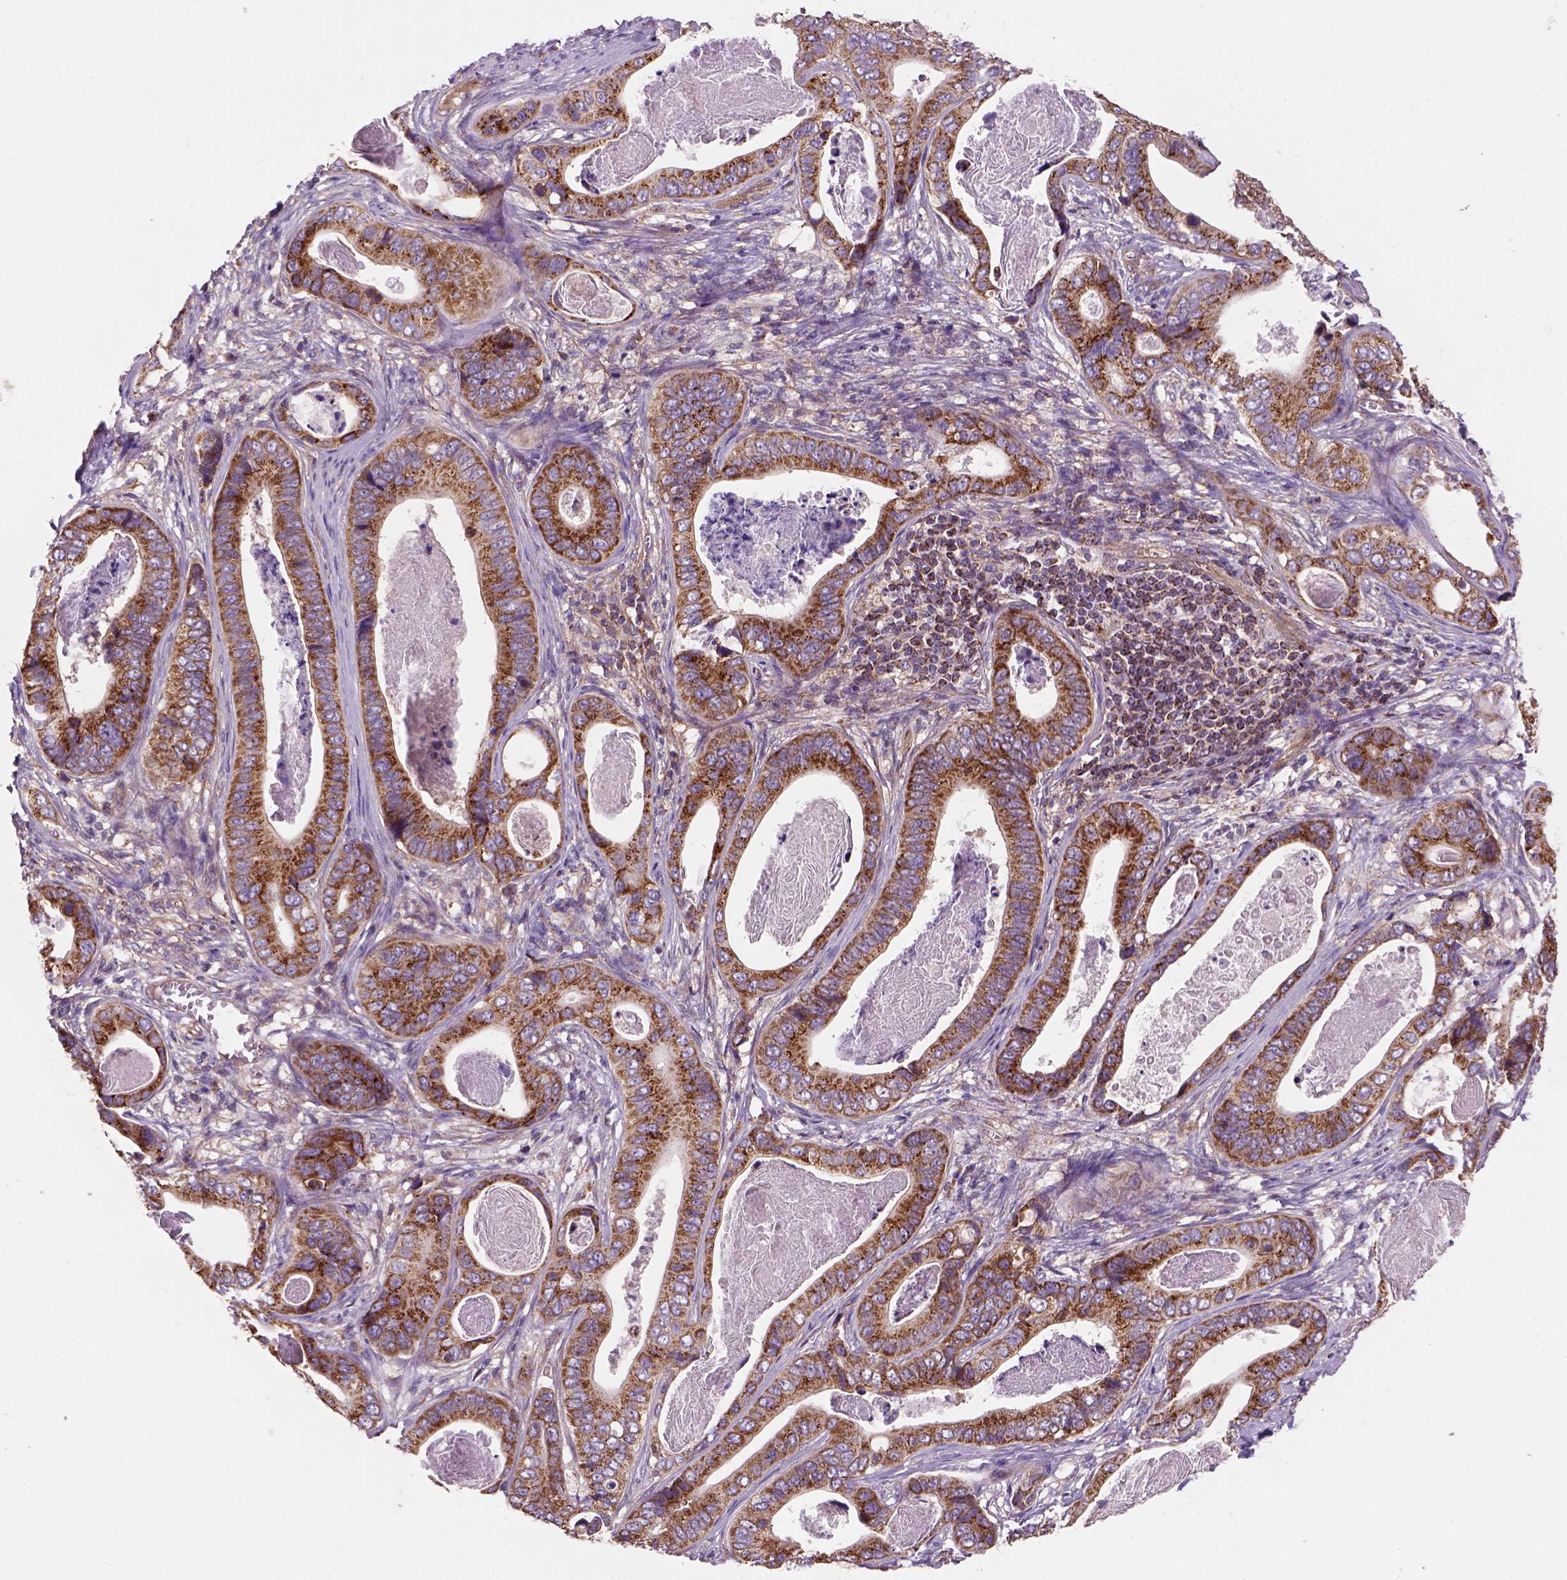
{"staining": {"intensity": "strong", "quantity": "25%-75%", "location": "cytoplasmic/membranous"}, "tissue": "stomach cancer", "cell_type": "Tumor cells", "image_type": "cancer", "snomed": [{"axis": "morphology", "description": "Adenocarcinoma, NOS"}, {"axis": "topography", "description": "Stomach"}], "caption": "Stomach cancer (adenocarcinoma) was stained to show a protein in brown. There is high levels of strong cytoplasmic/membranous expression in about 25%-75% of tumor cells. (Stains: DAB (3,3'-diaminobenzidine) in brown, nuclei in blue, Microscopy: brightfield microscopy at high magnification).", "gene": "WARS2", "patient": {"sex": "male", "age": 84}}